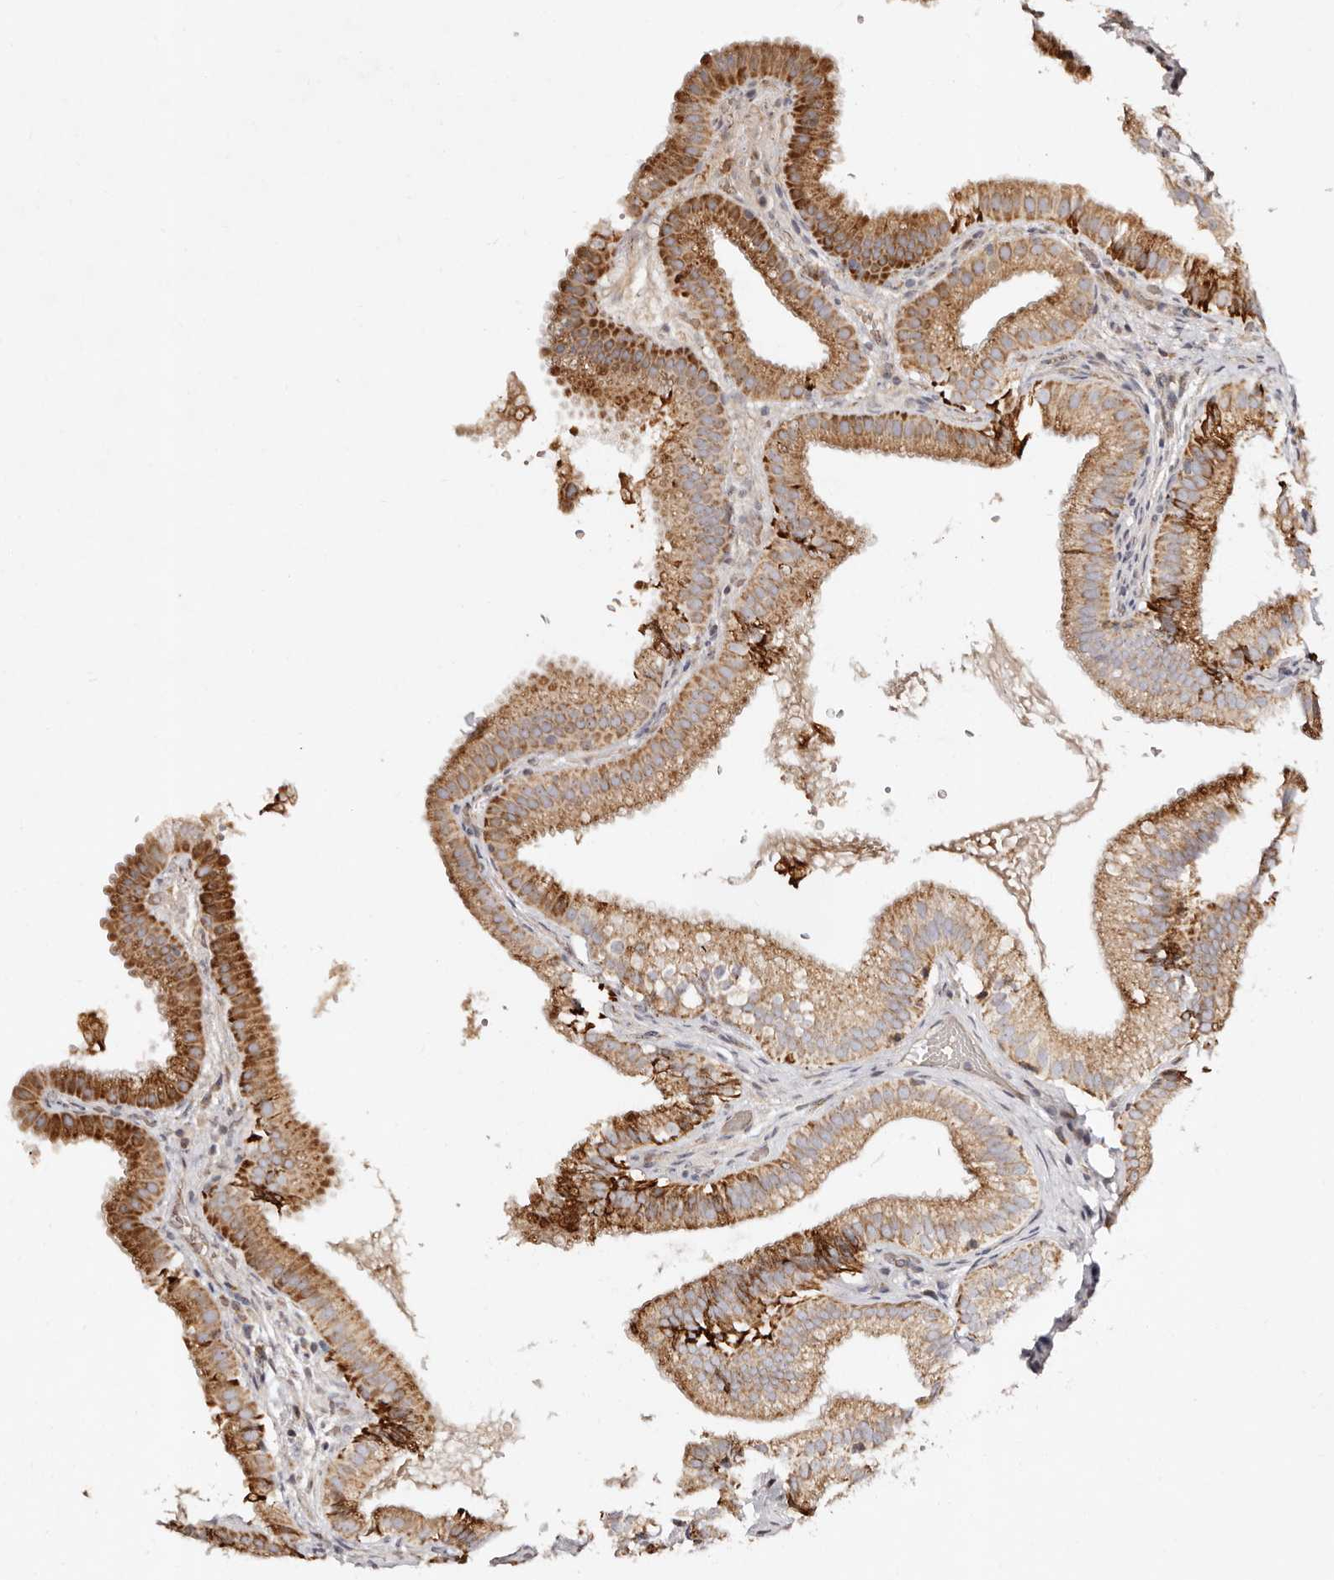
{"staining": {"intensity": "moderate", "quantity": ">75%", "location": "cytoplasmic/membranous"}, "tissue": "gallbladder", "cell_type": "Glandular cells", "image_type": "normal", "snomed": [{"axis": "morphology", "description": "Normal tissue, NOS"}, {"axis": "topography", "description": "Gallbladder"}], "caption": "Immunohistochemical staining of normal gallbladder demonstrates medium levels of moderate cytoplasmic/membranous positivity in about >75% of glandular cells. The staining was performed using DAB, with brown indicating positive protein expression. Nuclei are stained blue with hematoxylin.", "gene": "SERPINH1", "patient": {"sex": "female", "age": 30}}